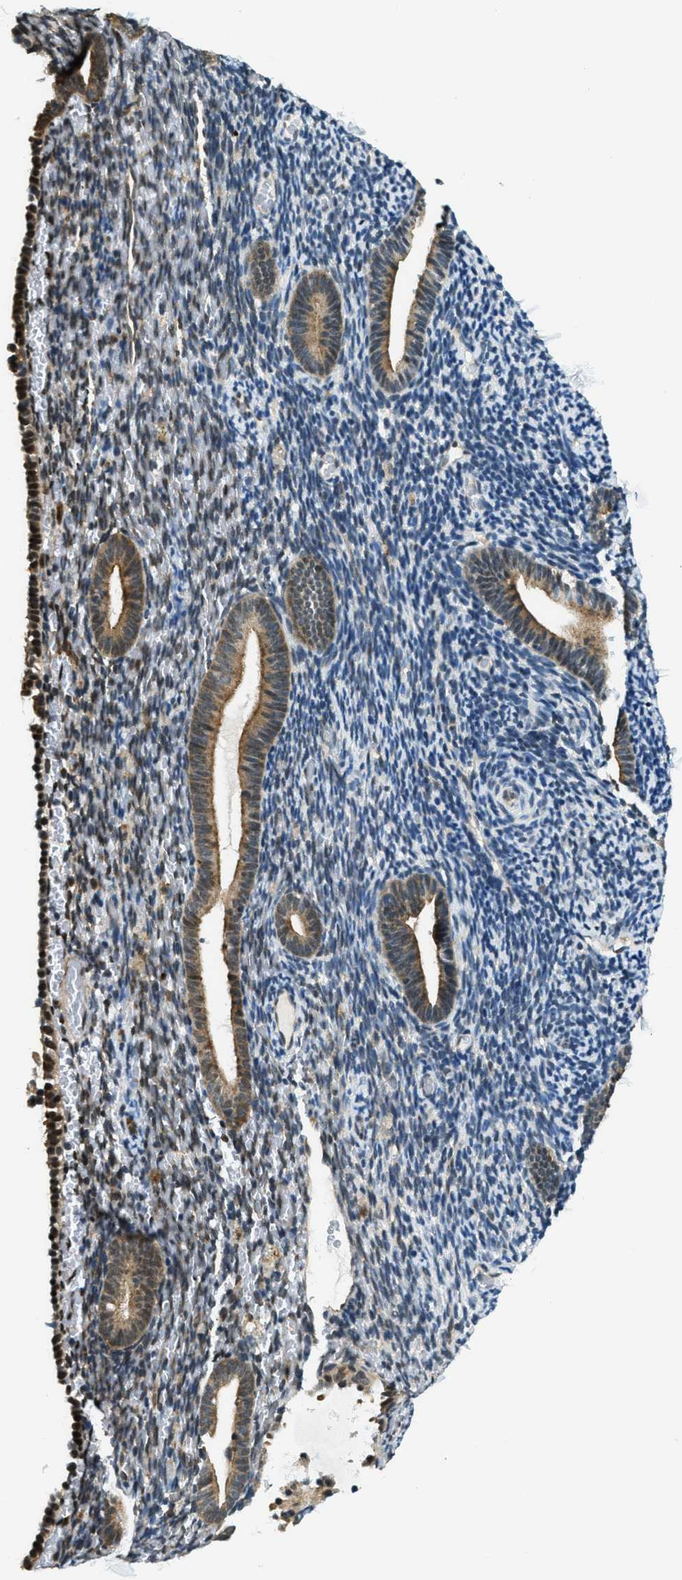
{"staining": {"intensity": "negative", "quantity": "none", "location": "none"}, "tissue": "endometrium", "cell_type": "Cells in endometrial stroma", "image_type": "normal", "snomed": [{"axis": "morphology", "description": "Normal tissue, NOS"}, {"axis": "topography", "description": "Endometrium"}], "caption": "Protein analysis of benign endometrium demonstrates no significant positivity in cells in endometrial stroma. The staining is performed using DAB (3,3'-diaminobenzidine) brown chromogen with nuclei counter-stained in using hematoxylin.", "gene": "RAB11FIP1", "patient": {"sex": "female", "age": 51}}